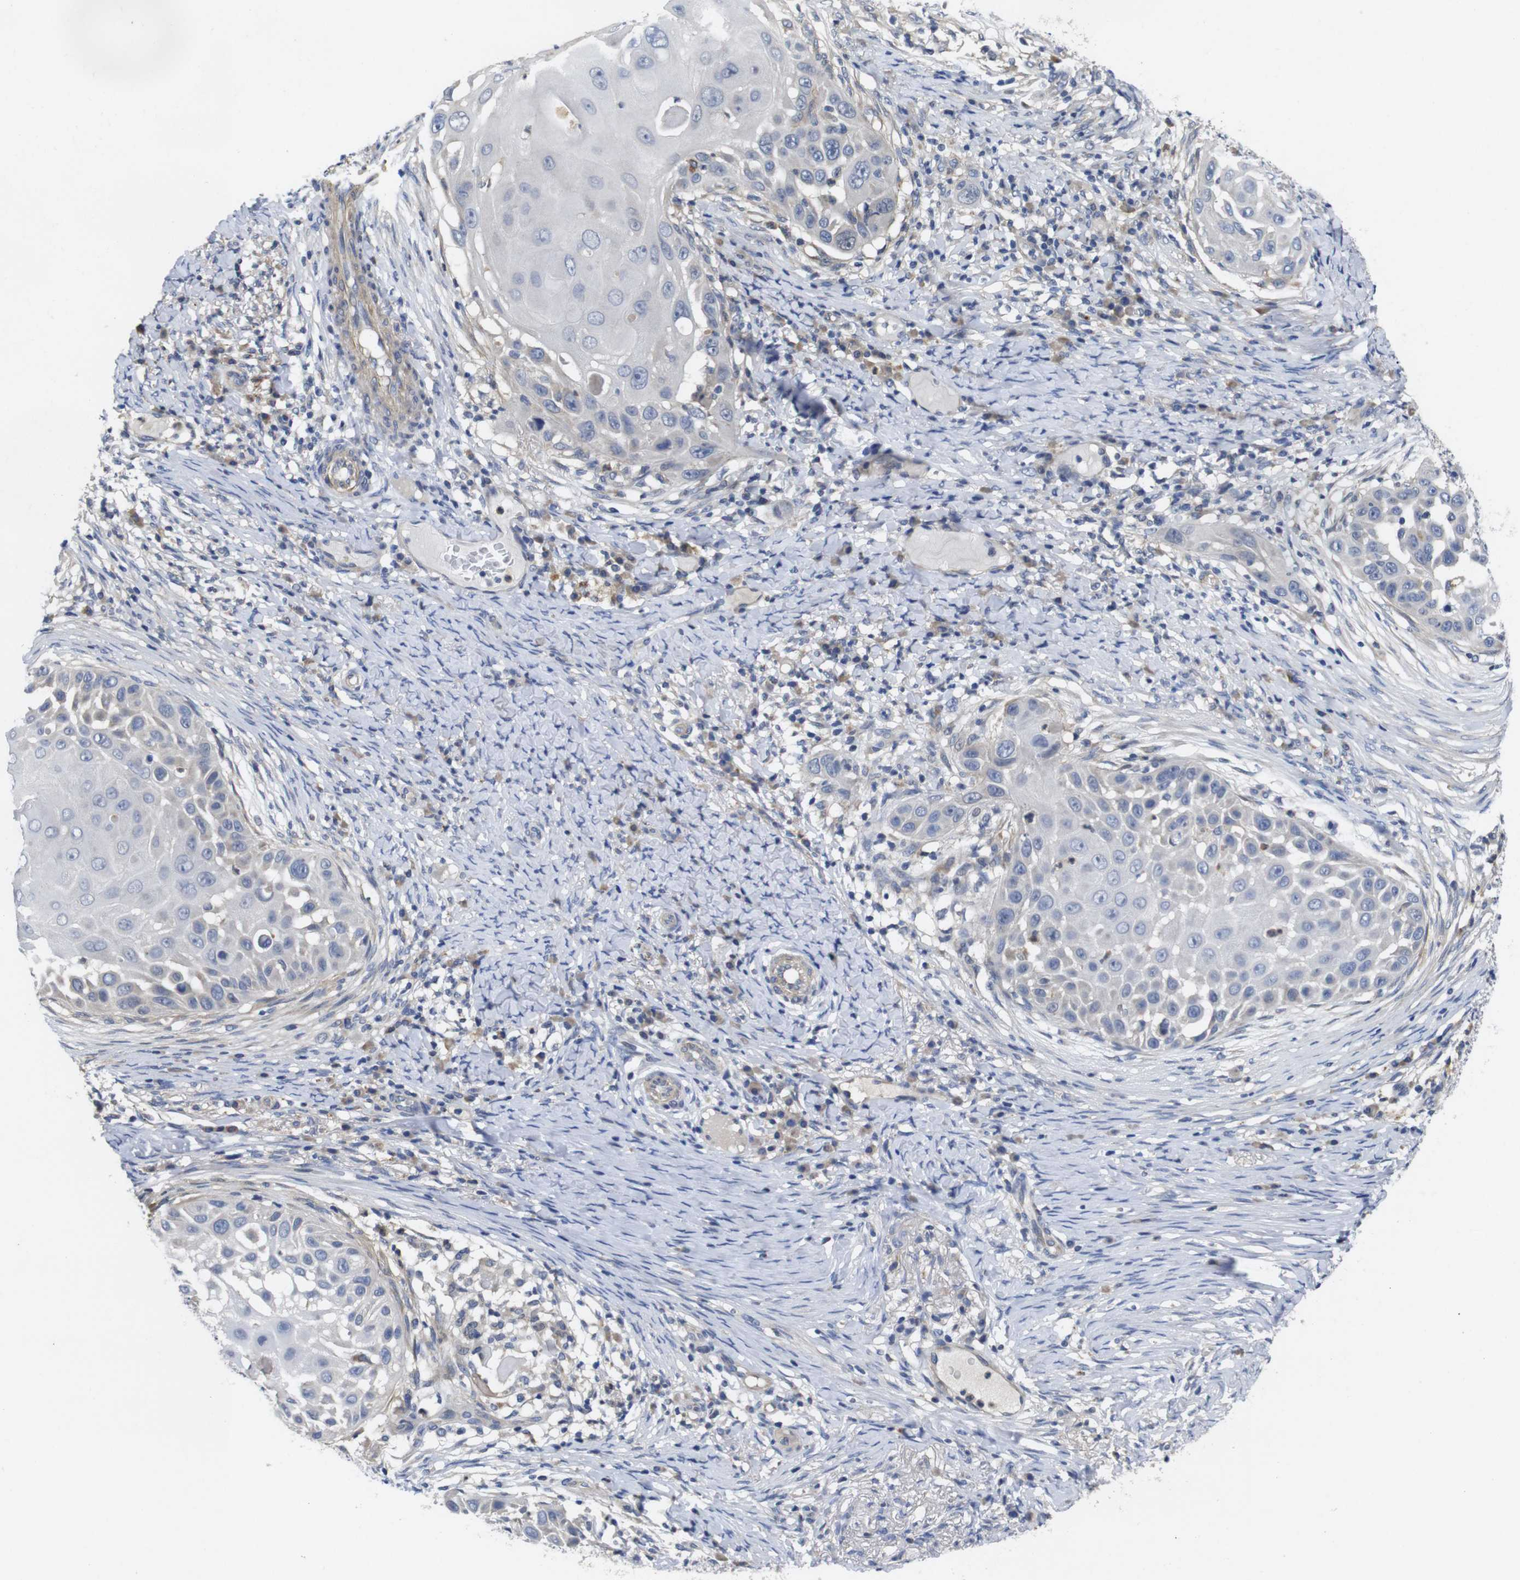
{"staining": {"intensity": "negative", "quantity": "none", "location": "none"}, "tissue": "skin cancer", "cell_type": "Tumor cells", "image_type": "cancer", "snomed": [{"axis": "morphology", "description": "Squamous cell carcinoma, NOS"}, {"axis": "topography", "description": "Skin"}], "caption": "The photomicrograph exhibits no staining of tumor cells in skin squamous cell carcinoma.", "gene": "FNTA", "patient": {"sex": "female", "age": 44}}